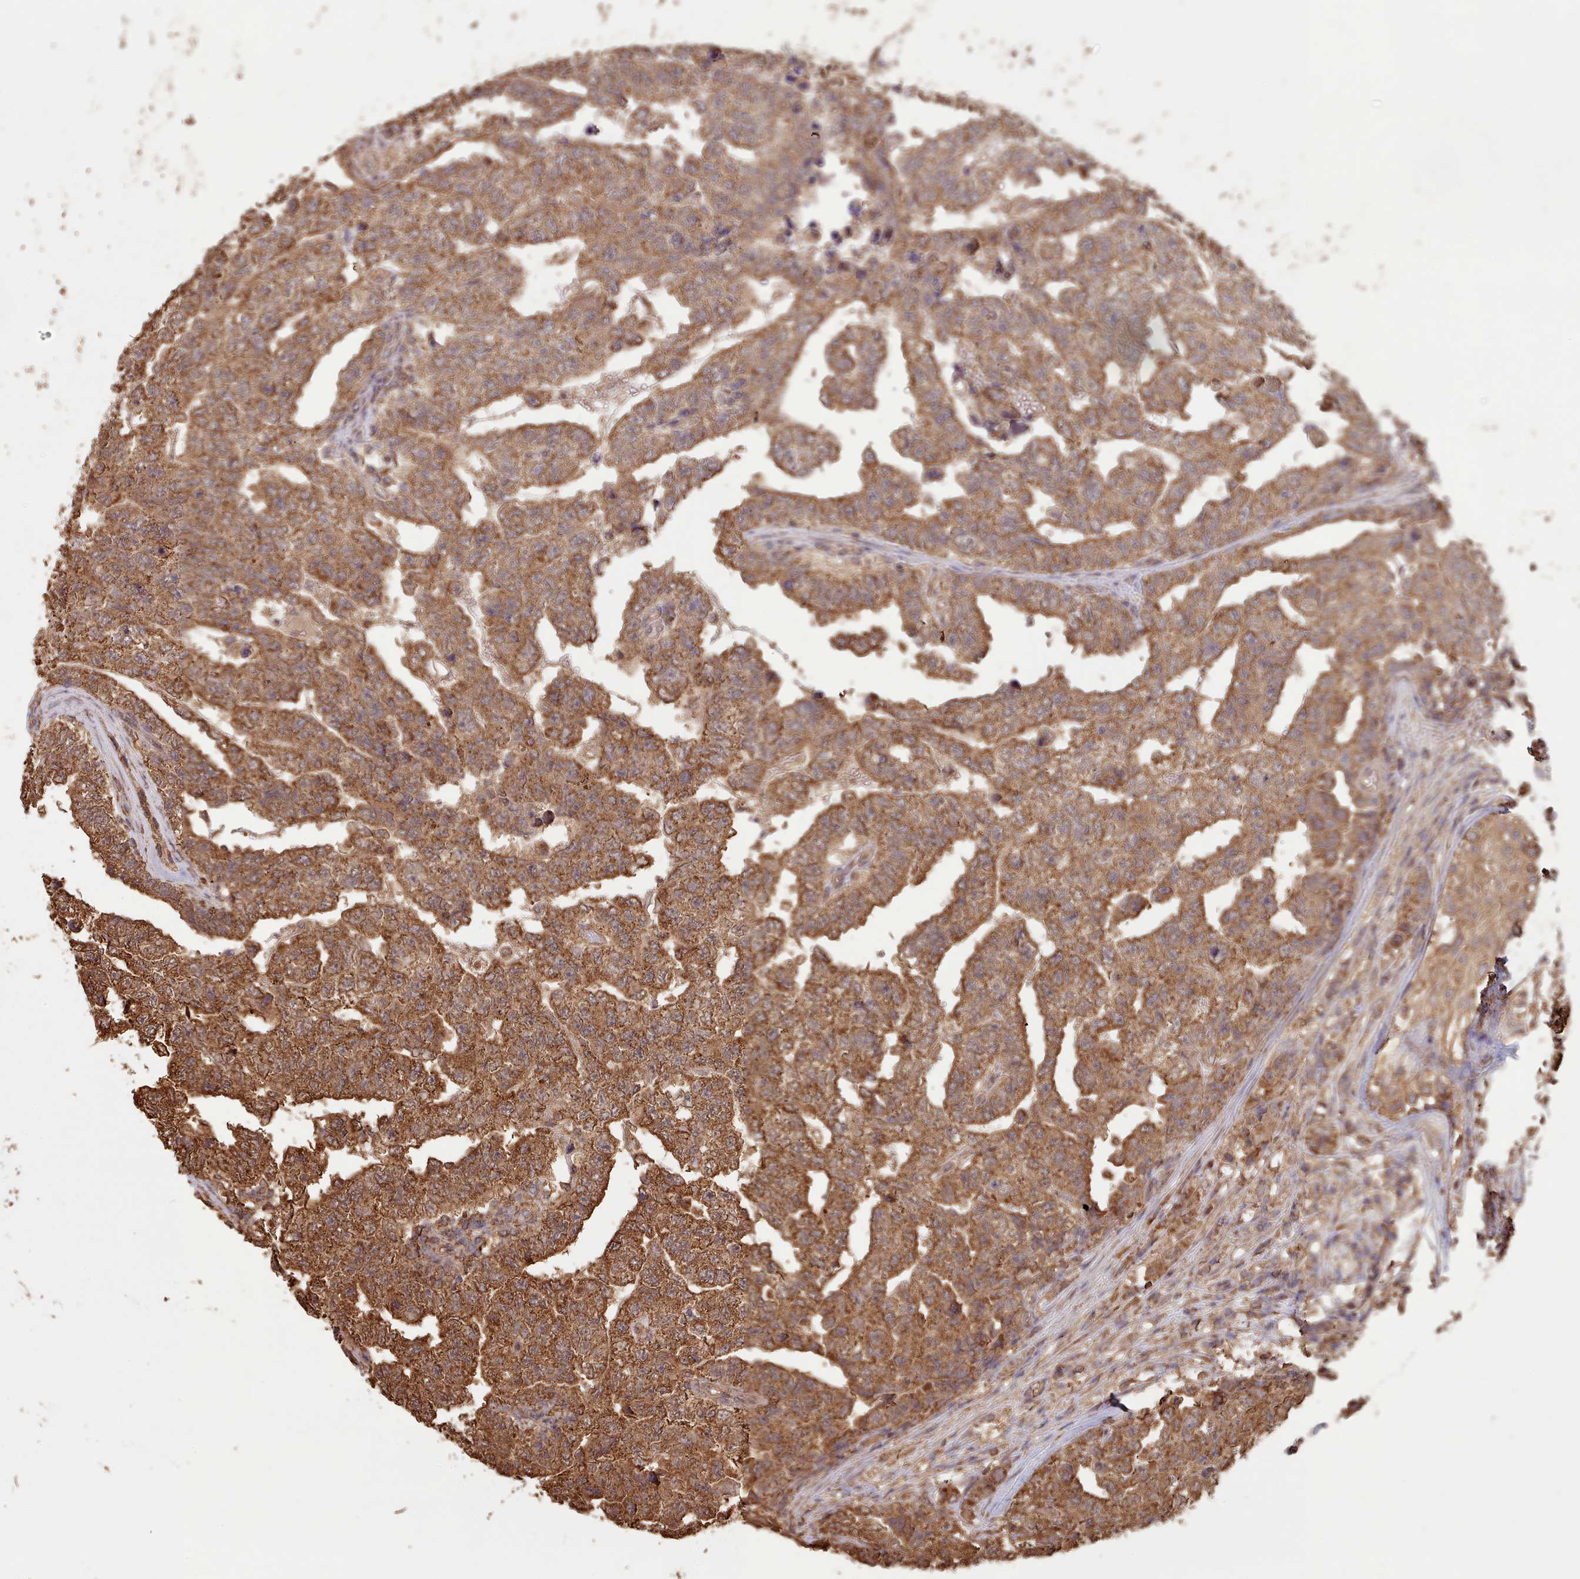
{"staining": {"intensity": "moderate", "quantity": ">75%", "location": "cytoplasmic/membranous"}, "tissue": "testis cancer", "cell_type": "Tumor cells", "image_type": "cancer", "snomed": [{"axis": "morphology", "description": "Carcinoma, Embryonal, NOS"}, {"axis": "topography", "description": "Testis"}], "caption": "Tumor cells reveal medium levels of moderate cytoplasmic/membranous staining in about >75% of cells in testis embryonal carcinoma.", "gene": "METRN", "patient": {"sex": "male", "age": 25}}